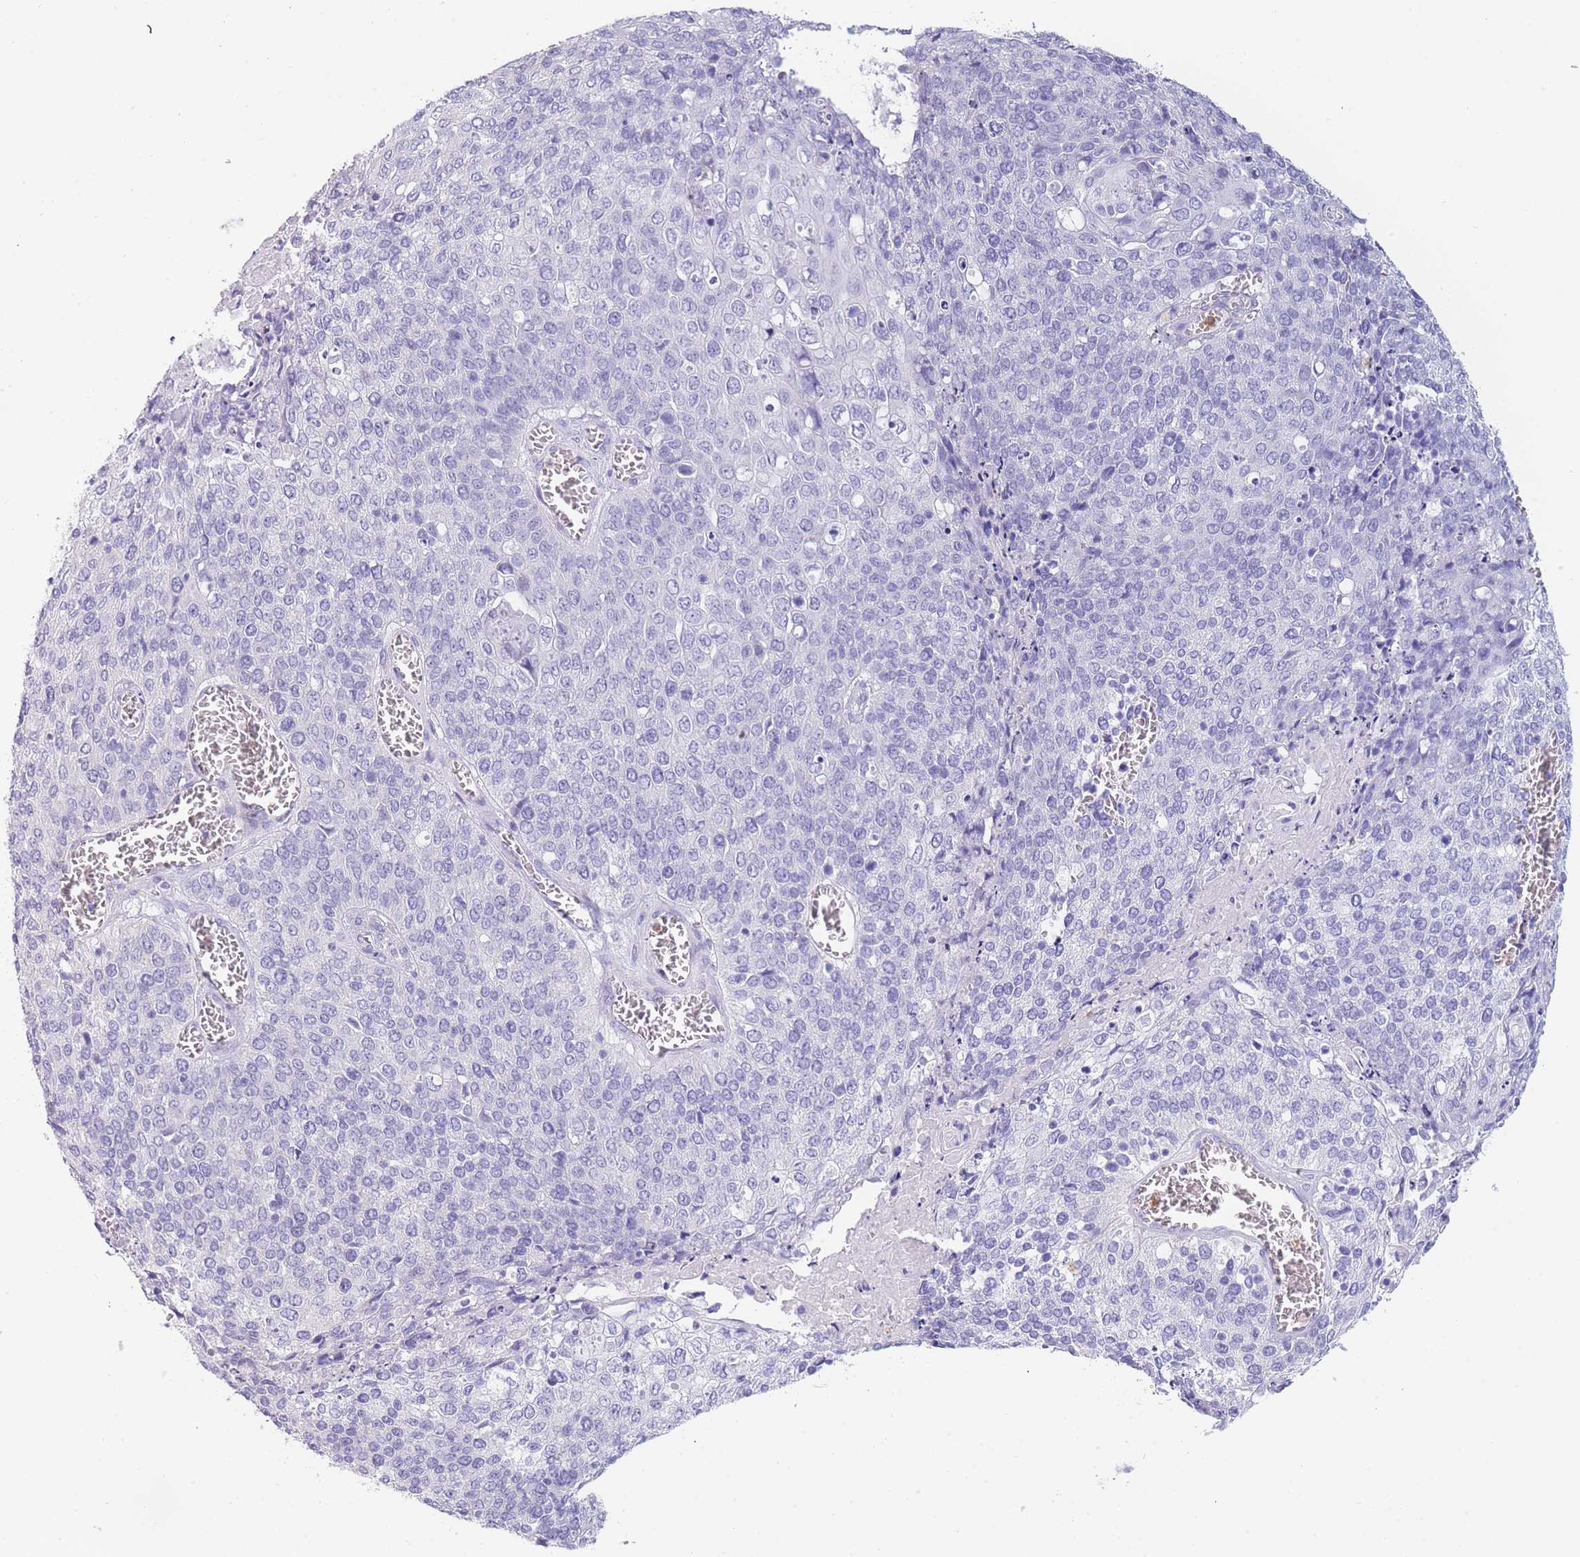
{"staining": {"intensity": "negative", "quantity": "none", "location": "none"}, "tissue": "cervical cancer", "cell_type": "Tumor cells", "image_type": "cancer", "snomed": [{"axis": "morphology", "description": "Squamous cell carcinoma, NOS"}, {"axis": "topography", "description": "Cervix"}], "caption": "The micrograph demonstrates no staining of tumor cells in squamous cell carcinoma (cervical). (Immunohistochemistry (ihc), brightfield microscopy, high magnification).", "gene": "ZNF627", "patient": {"sex": "female", "age": 39}}